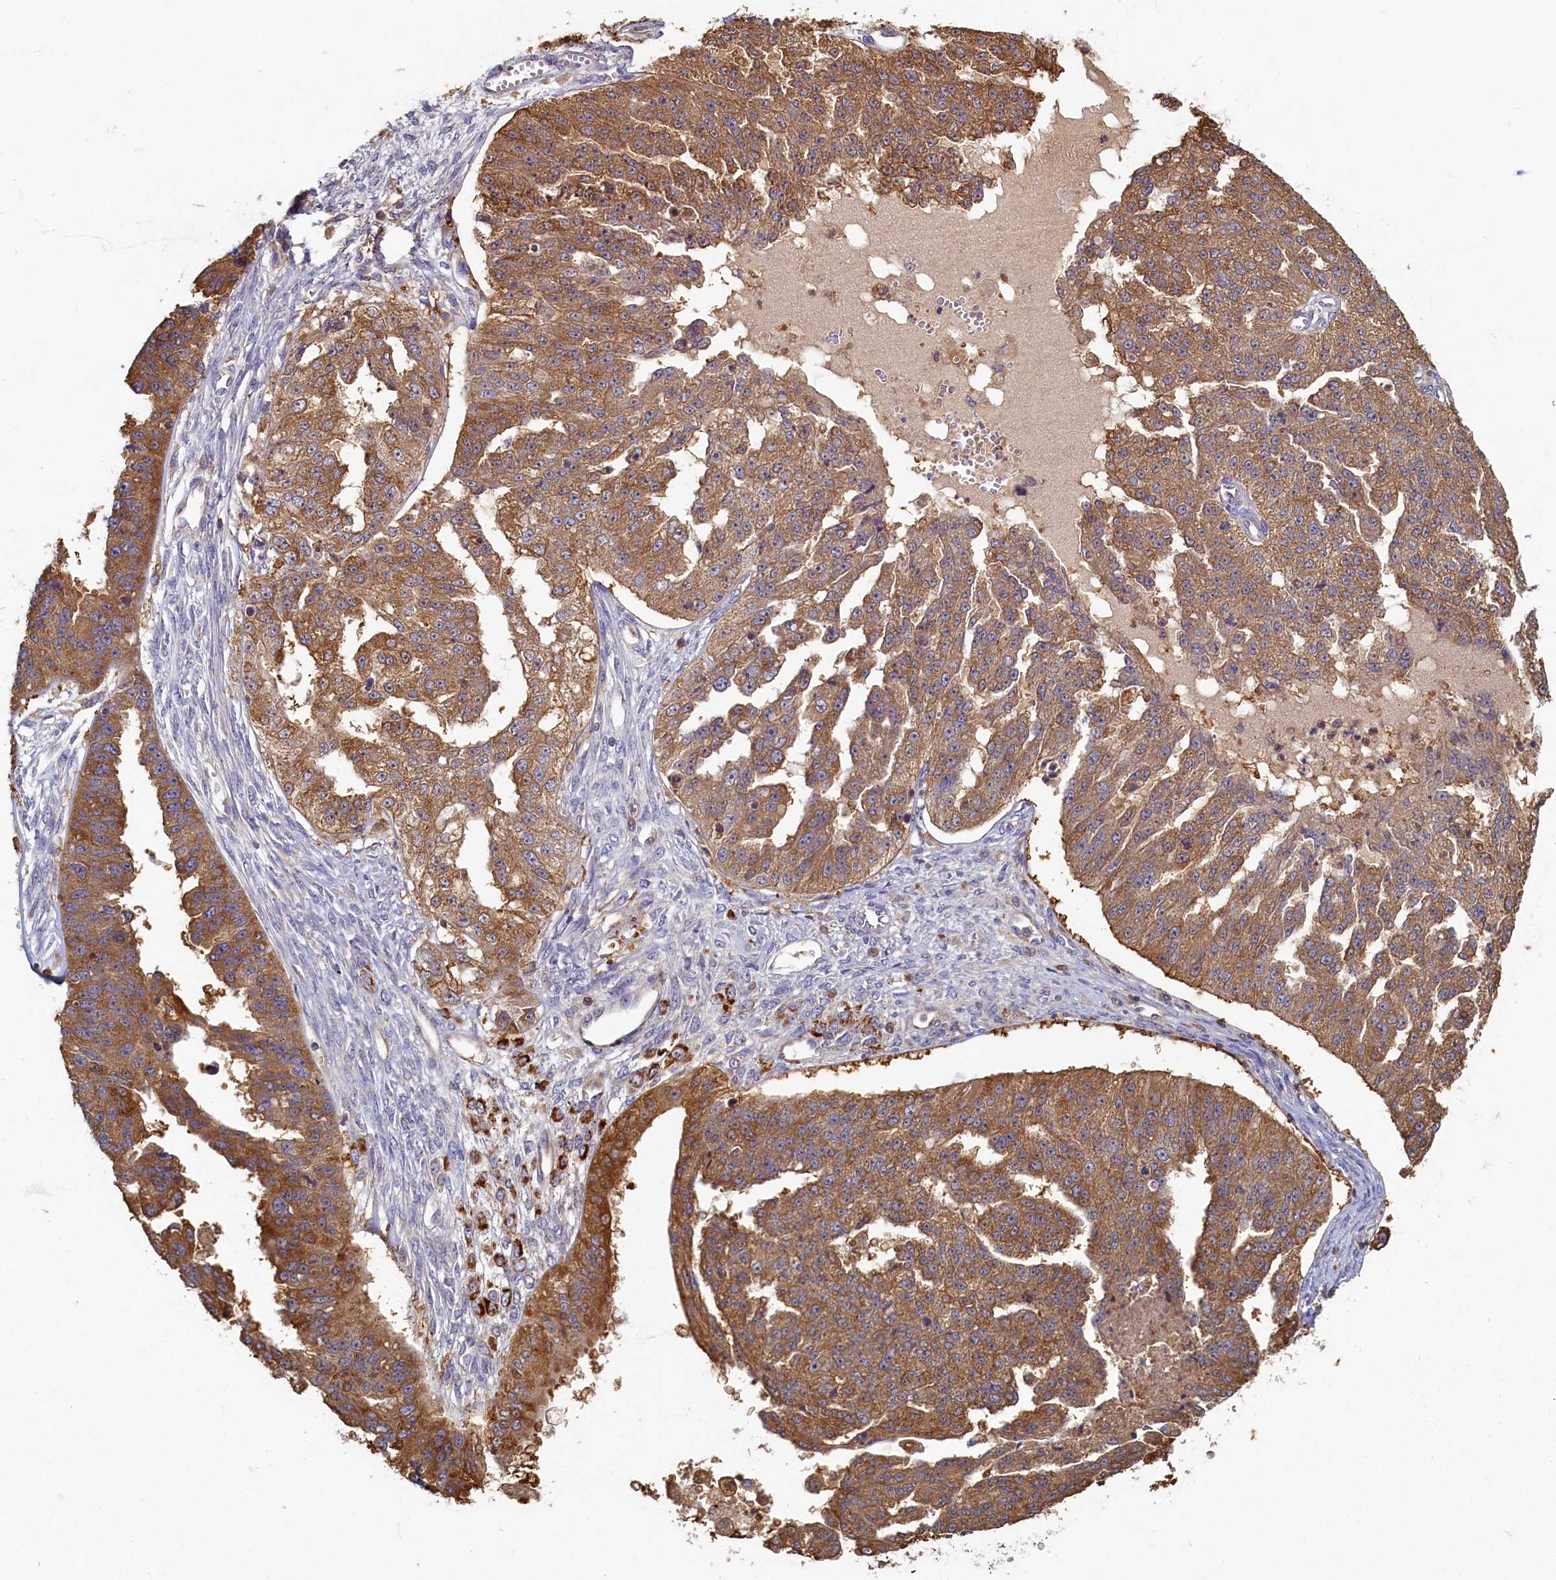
{"staining": {"intensity": "moderate", "quantity": ">75%", "location": "cytoplasmic/membranous"}, "tissue": "ovarian cancer", "cell_type": "Tumor cells", "image_type": "cancer", "snomed": [{"axis": "morphology", "description": "Cystadenocarcinoma, serous, NOS"}, {"axis": "topography", "description": "Ovary"}], "caption": "Tumor cells exhibit medium levels of moderate cytoplasmic/membranous staining in approximately >75% of cells in ovarian serous cystadenocarcinoma.", "gene": "TIMM8B", "patient": {"sex": "female", "age": 58}}